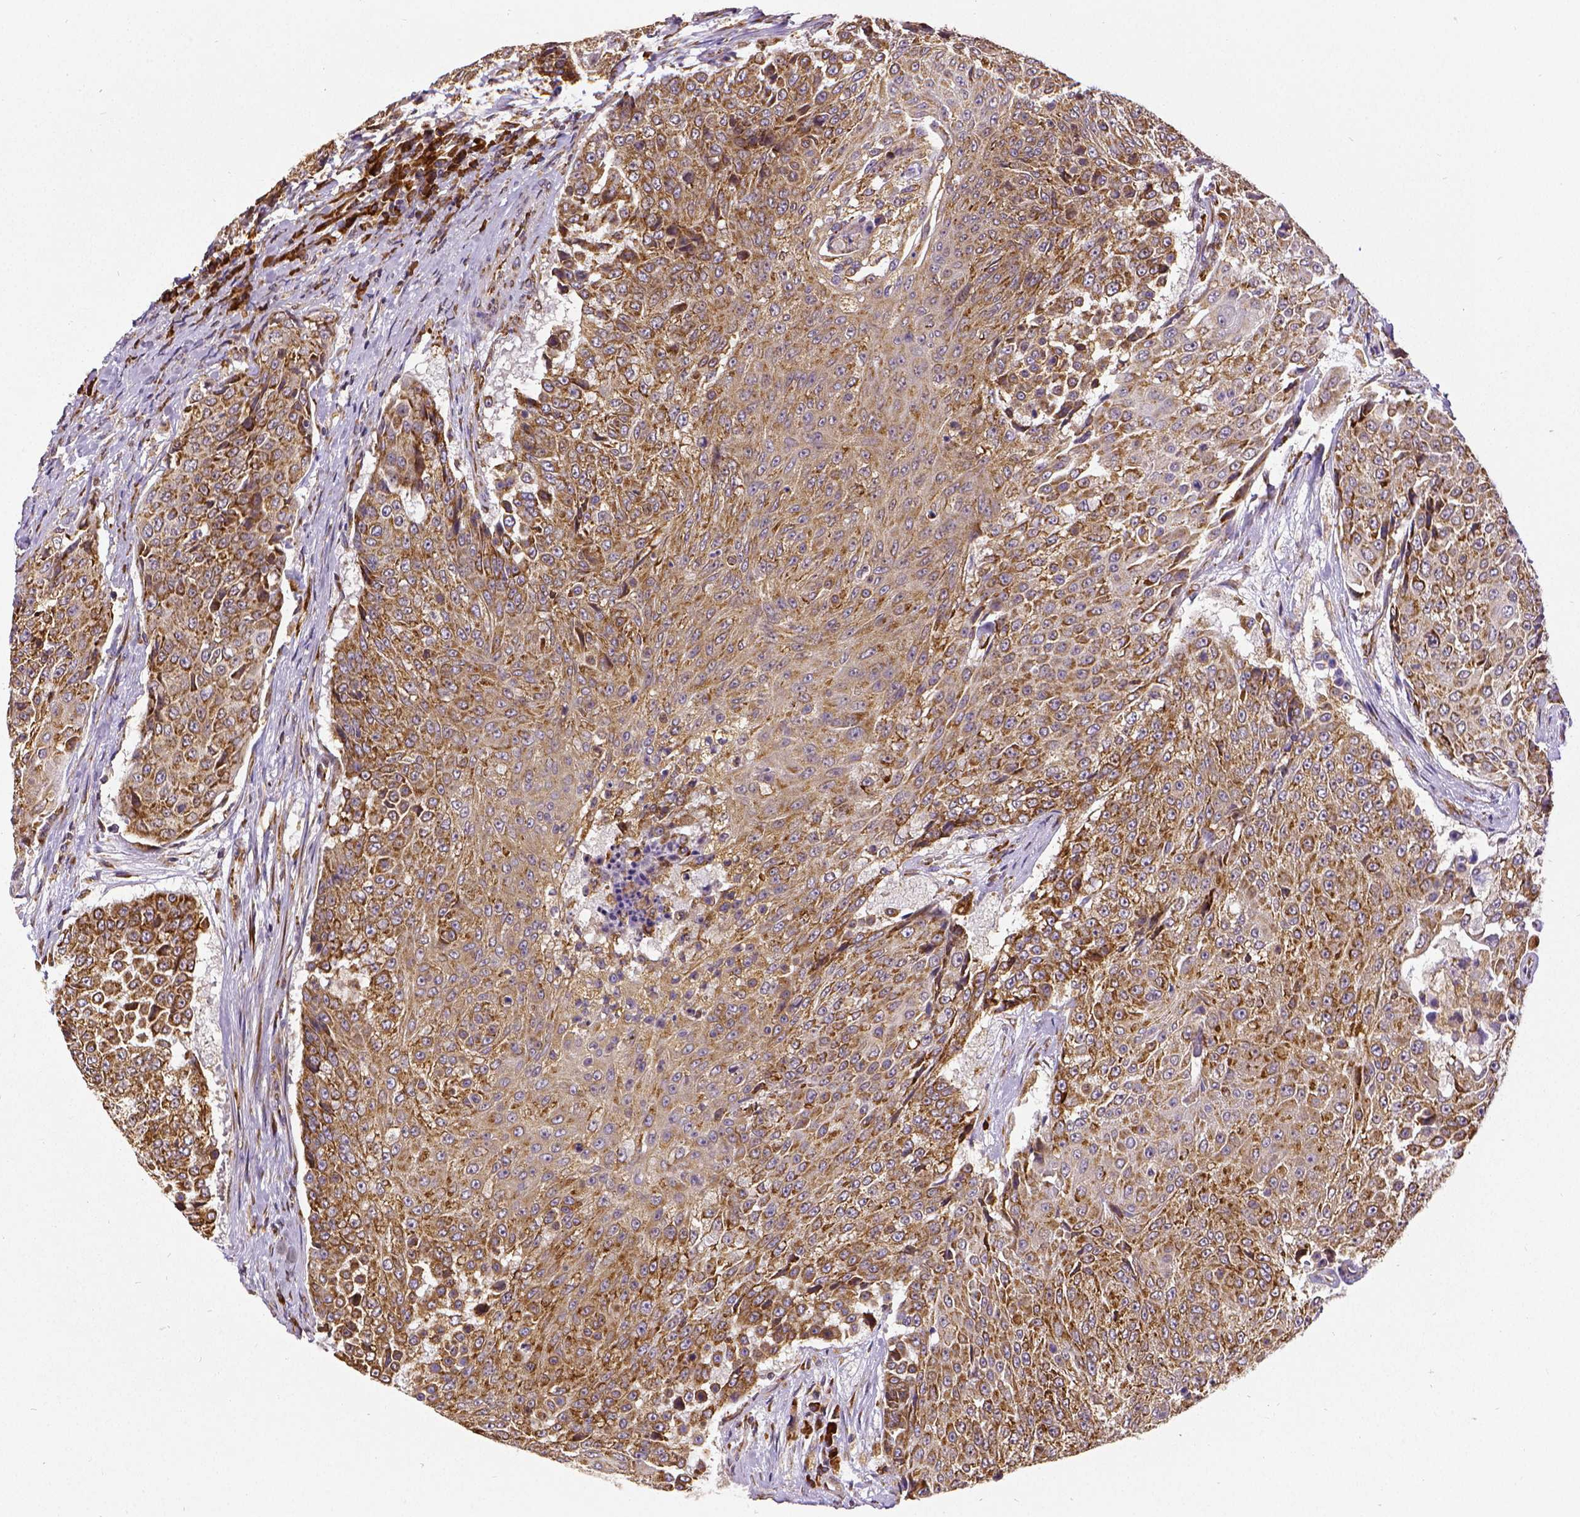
{"staining": {"intensity": "strong", "quantity": ">75%", "location": "cytoplasmic/membranous"}, "tissue": "urothelial cancer", "cell_type": "Tumor cells", "image_type": "cancer", "snomed": [{"axis": "morphology", "description": "Urothelial carcinoma, High grade"}, {"axis": "topography", "description": "Urinary bladder"}], "caption": "A photomicrograph showing strong cytoplasmic/membranous expression in about >75% of tumor cells in urothelial carcinoma (high-grade), as visualized by brown immunohistochemical staining.", "gene": "MTDH", "patient": {"sex": "female", "age": 63}}